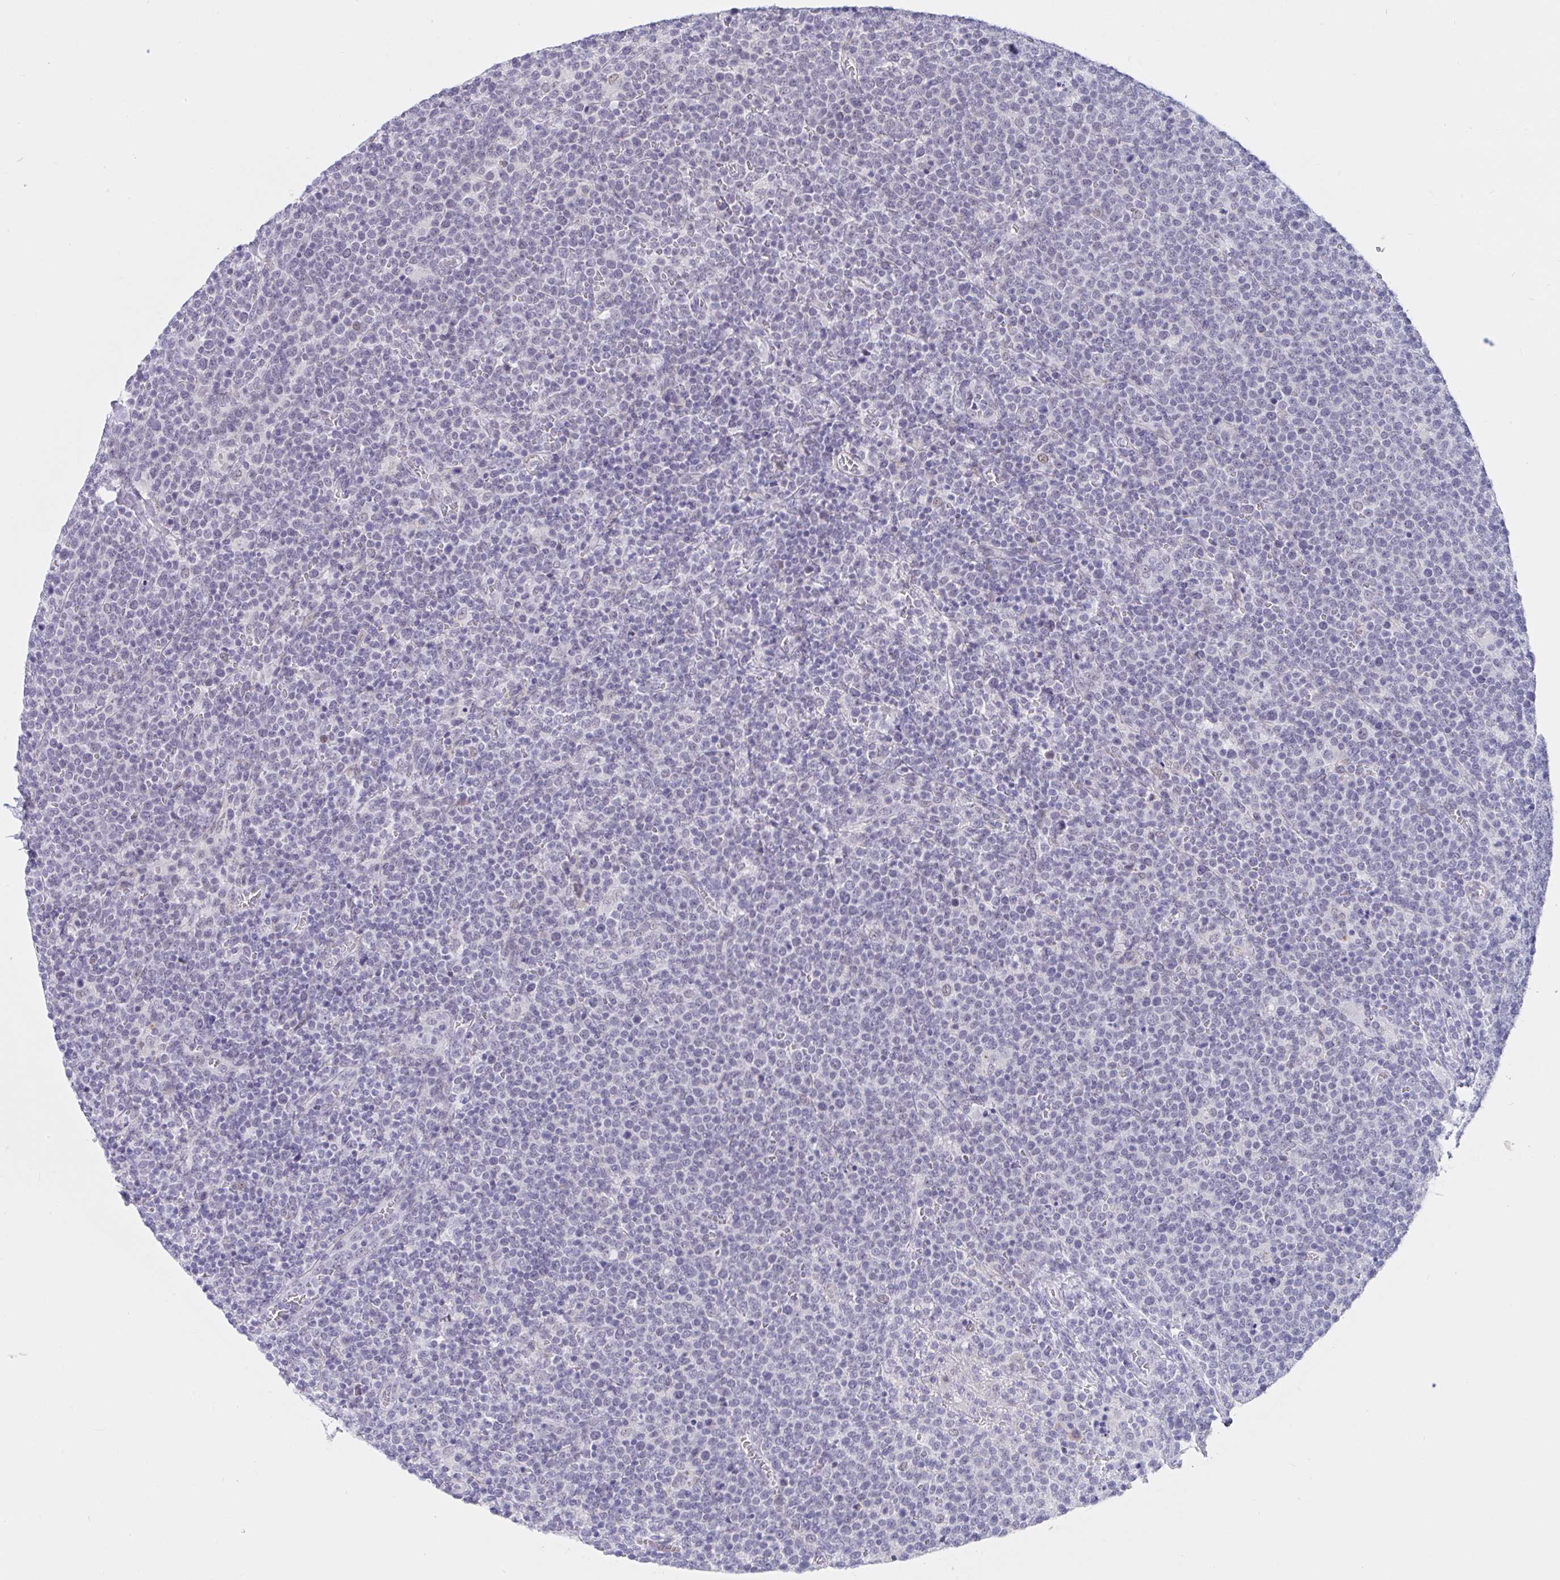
{"staining": {"intensity": "negative", "quantity": "none", "location": "none"}, "tissue": "lymphoma", "cell_type": "Tumor cells", "image_type": "cancer", "snomed": [{"axis": "morphology", "description": "Malignant lymphoma, non-Hodgkin's type, High grade"}, {"axis": "topography", "description": "Lymph node"}], "caption": "Immunohistochemistry (IHC) image of neoplastic tissue: human high-grade malignant lymphoma, non-Hodgkin's type stained with DAB (3,3'-diaminobenzidine) exhibits no significant protein expression in tumor cells.", "gene": "FBXL22", "patient": {"sex": "male", "age": 61}}